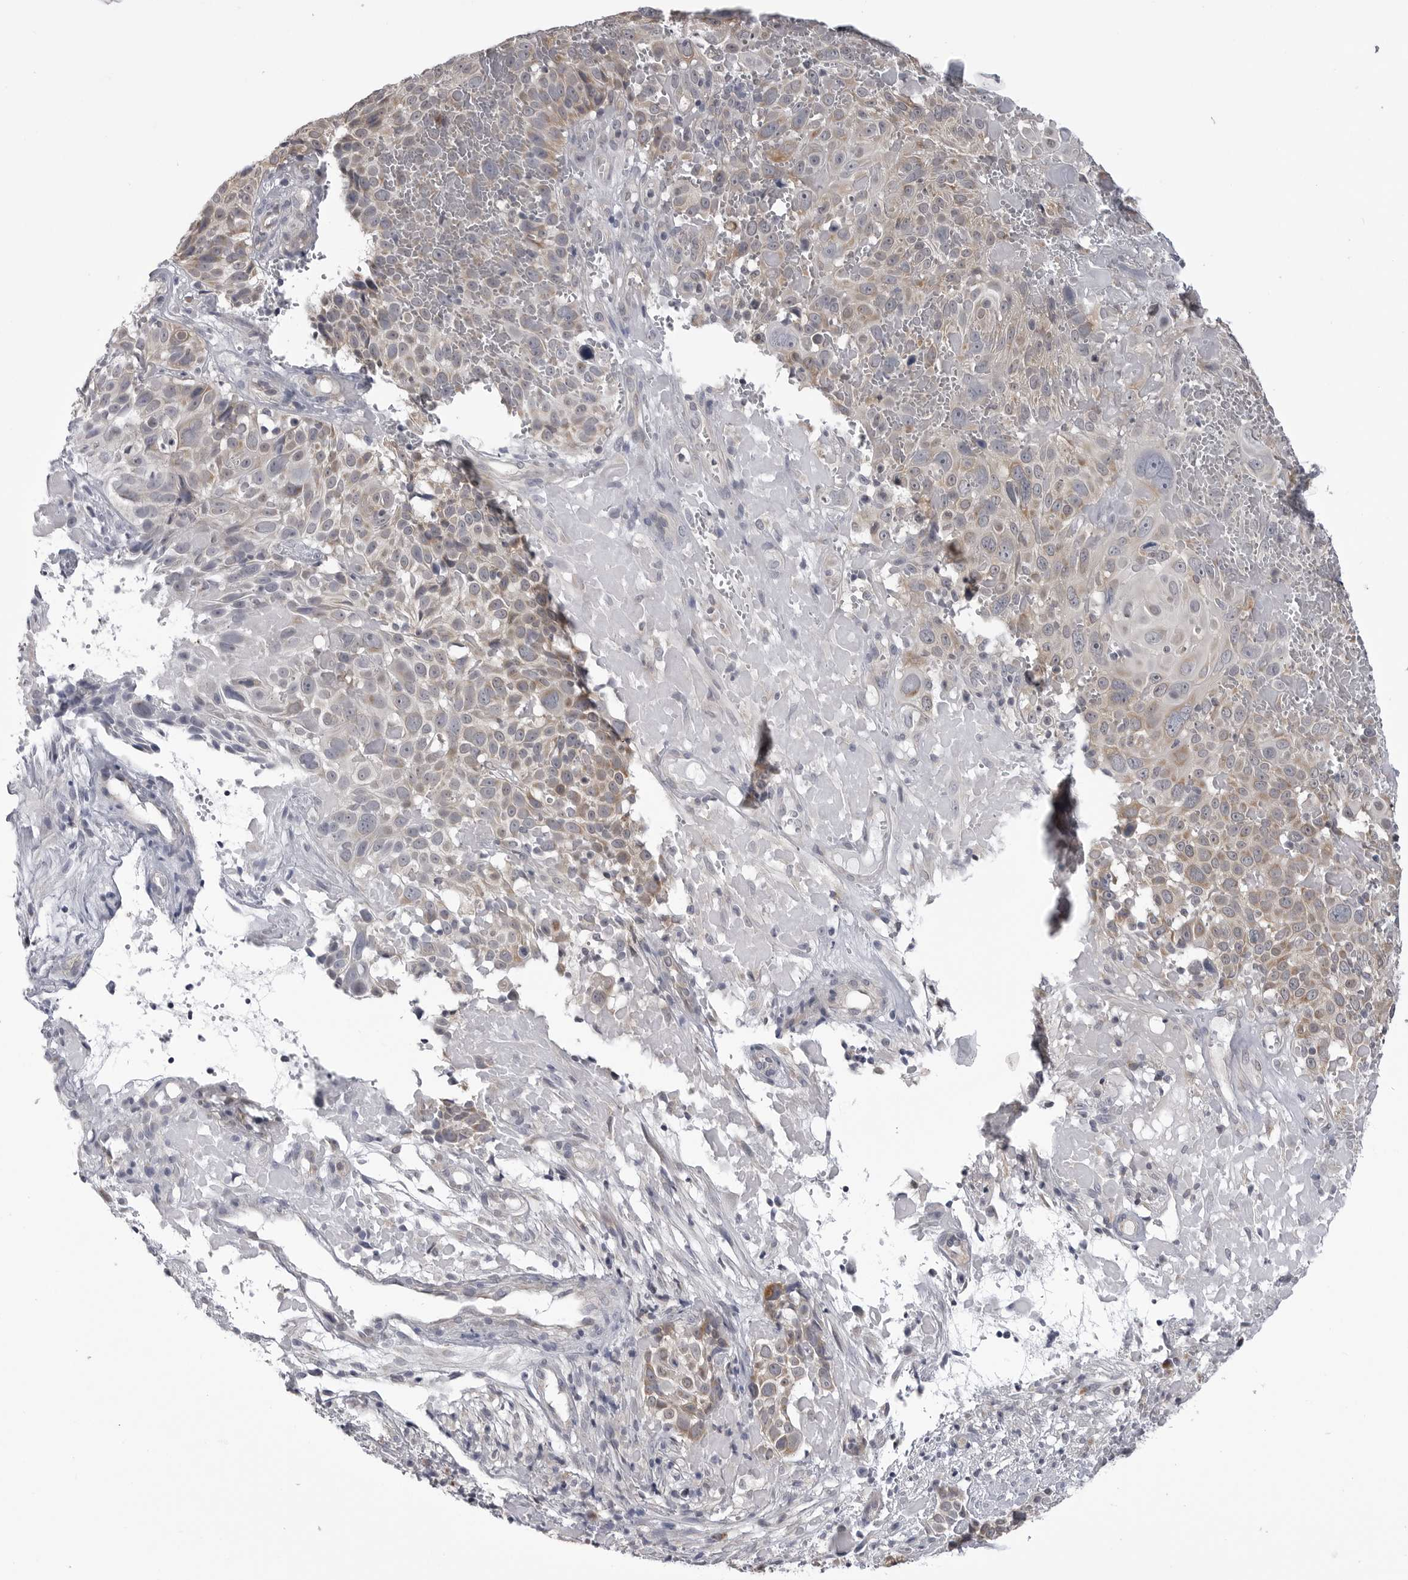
{"staining": {"intensity": "moderate", "quantity": "25%-75%", "location": "cytoplasmic/membranous"}, "tissue": "cervical cancer", "cell_type": "Tumor cells", "image_type": "cancer", "snomed": [{"axis": "morphology", "description": "Squamous cell carcinoma, NOS"}, {"axis": "topography", "description": "Cervix"}], "caption": "The photomicrograph displays immunohistochemical staining of cervical cancer. There is moderate cytoplasmic/membranous positivity is identified in approximately 25%-75% of tumor cells.", "gene": "FH", "patient": {"sex": "female", "age": 74}}